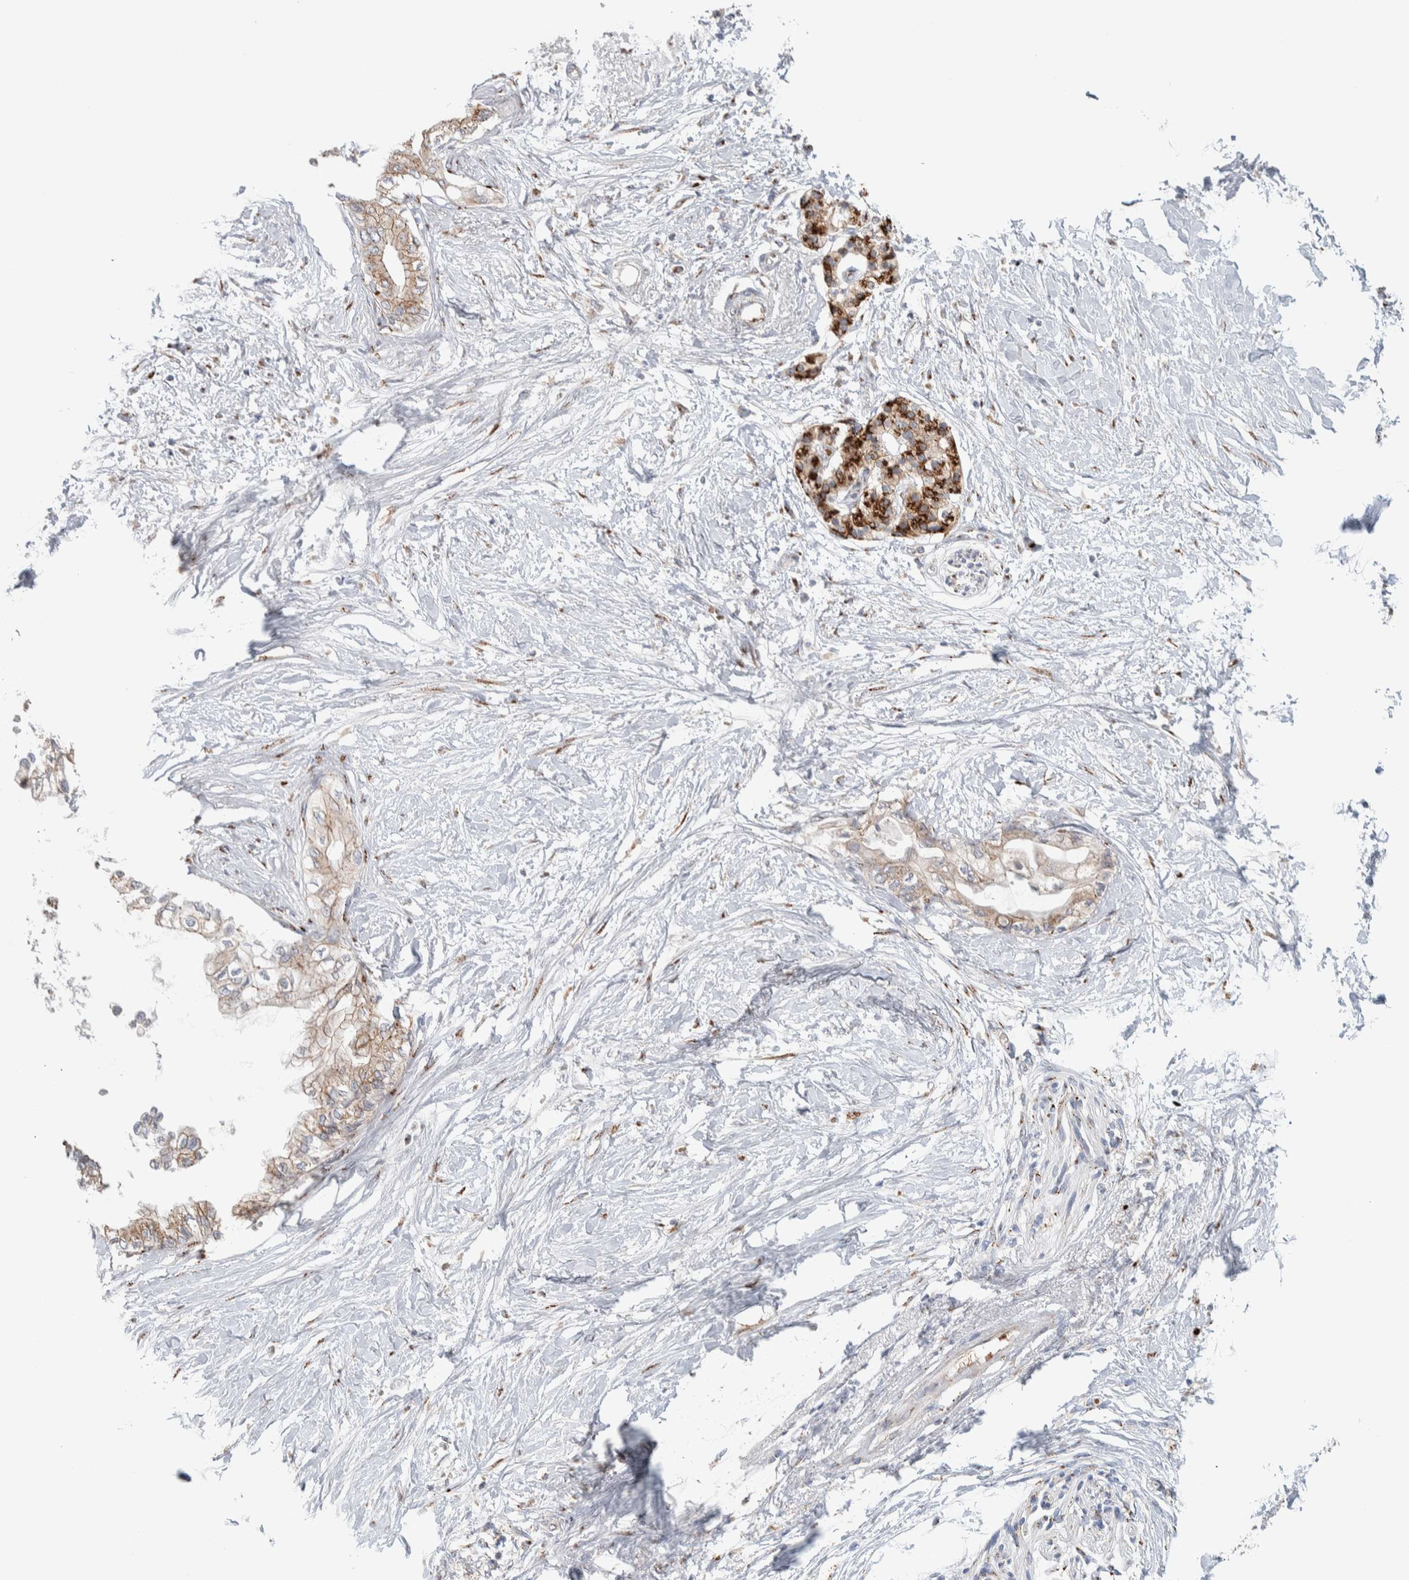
{"staining": {"intensity": "moderate", "quantity": ">75%", "location": "cytoplasmic/membranous"}, "tissue": "pancreatic cancer", "cell_type": "Tumor cells", "image_type": "cancer", "snomed": [{"axis": "morphology", "description": "Normal tissue, NOS"}, {"axis": "morphology", "description": "Adenocarcinoma, NOS"}, {"axis": "topography", "description": "Pancreas"}, {"axis": "topography", "description": "Duodenum"}], "caption": "There is medium levels of moderate cytoplasmic/membranous positivity in tumor cells of pancreatic cancer, as demonstrated by immunohistochemical staining (brown color).", "gene": "SLC38A10", "patient": {"sex": "female", "age": 60}}